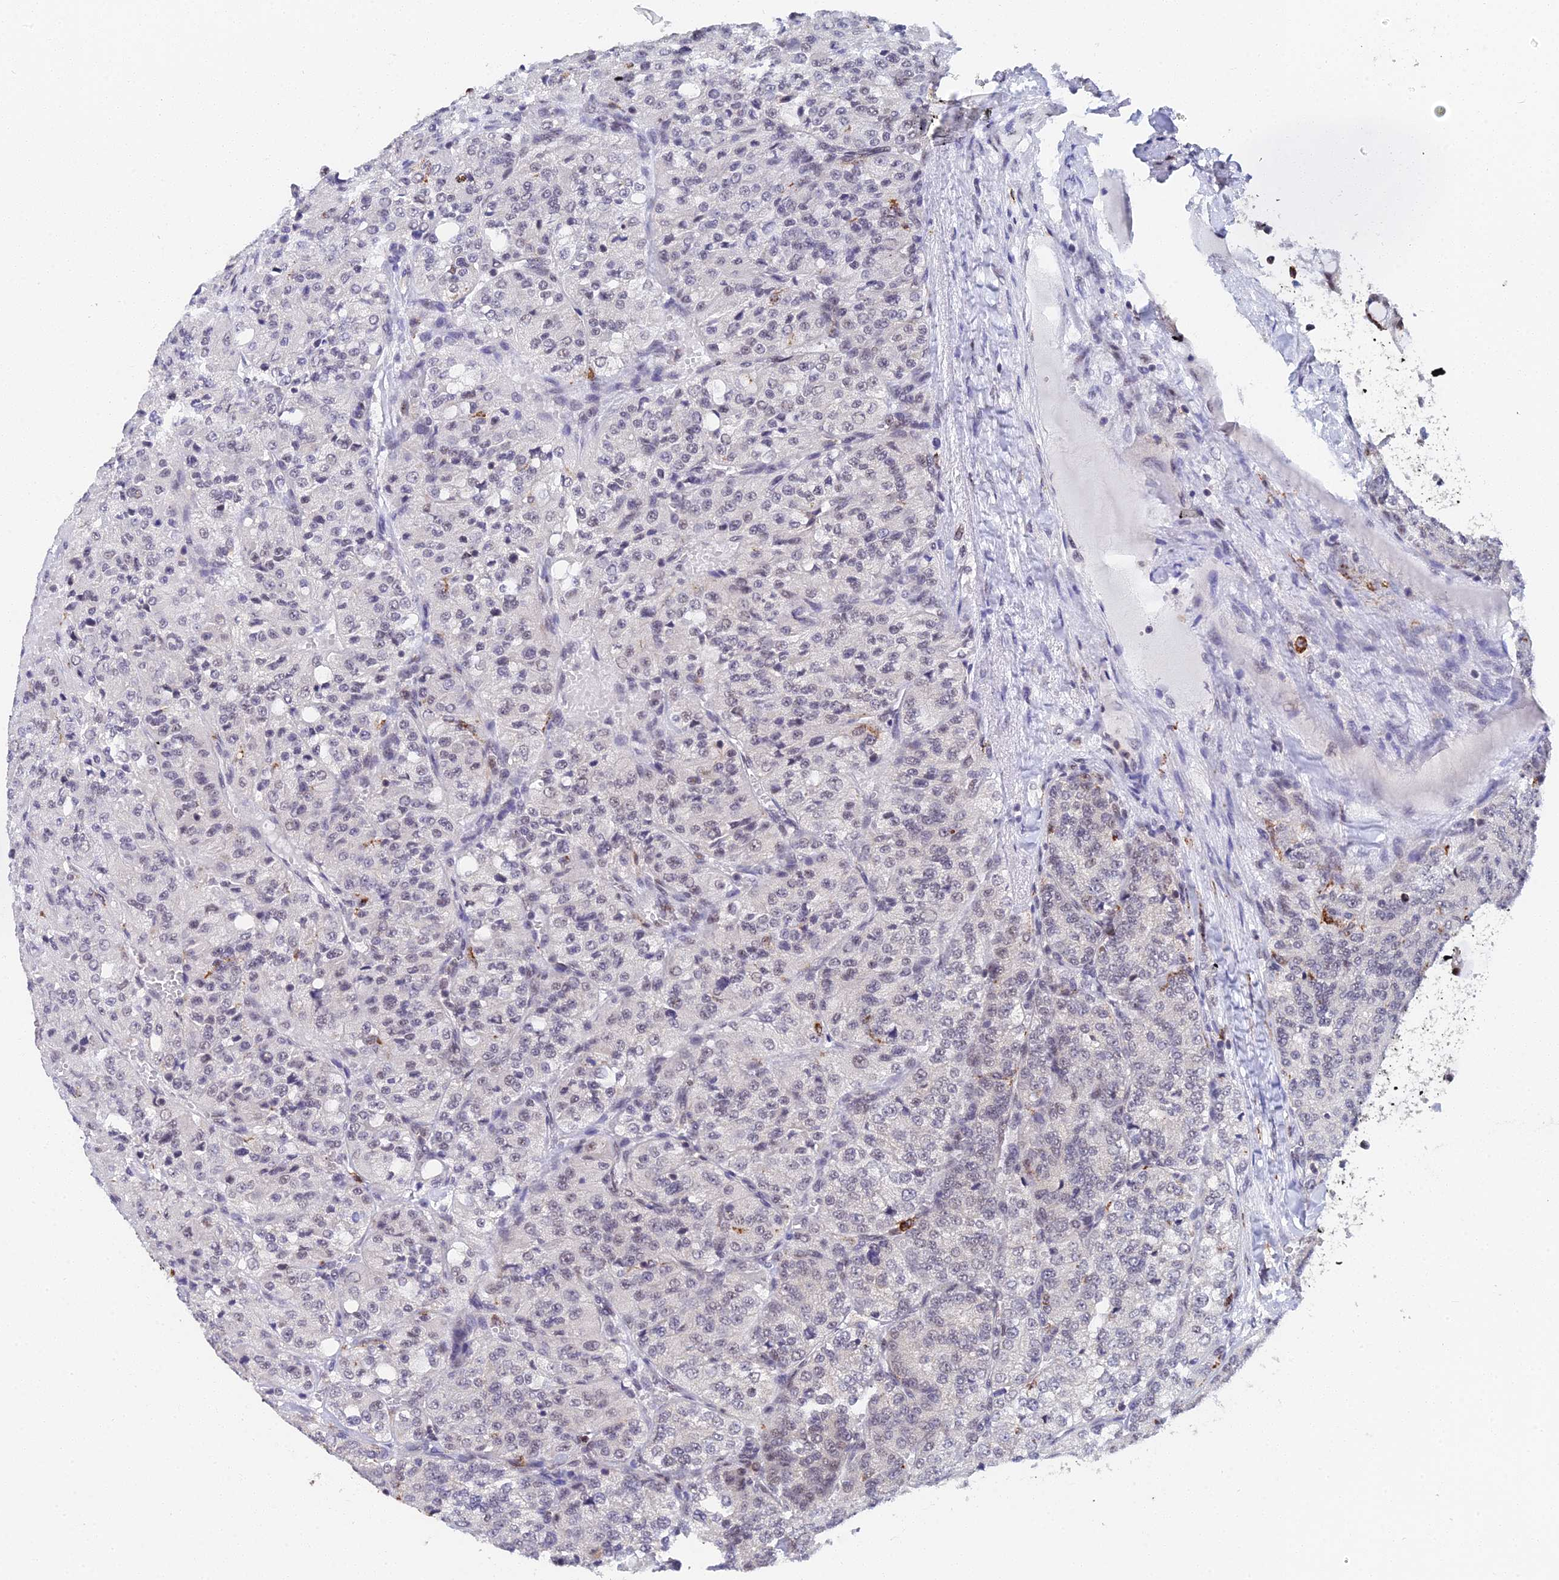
{"staining": {"intensity": "negative", "quantity": "none", "location": "none"}, "tissue": "renal cancer", "cell_type": "Tumor cells", "image_type": "cancer", "snomed": [{"axis": "morphology", "description": "Adenocarcinoma, NOS"}, {"axis": "topography", "description": "Kidney"}], "caption": "Immunohistochemistry (IHC) of human renal cancer demonstrates no positivity in tumor cells.", "gene": "MAGOHB", "patient": {"sex": "female", "age": 63}}